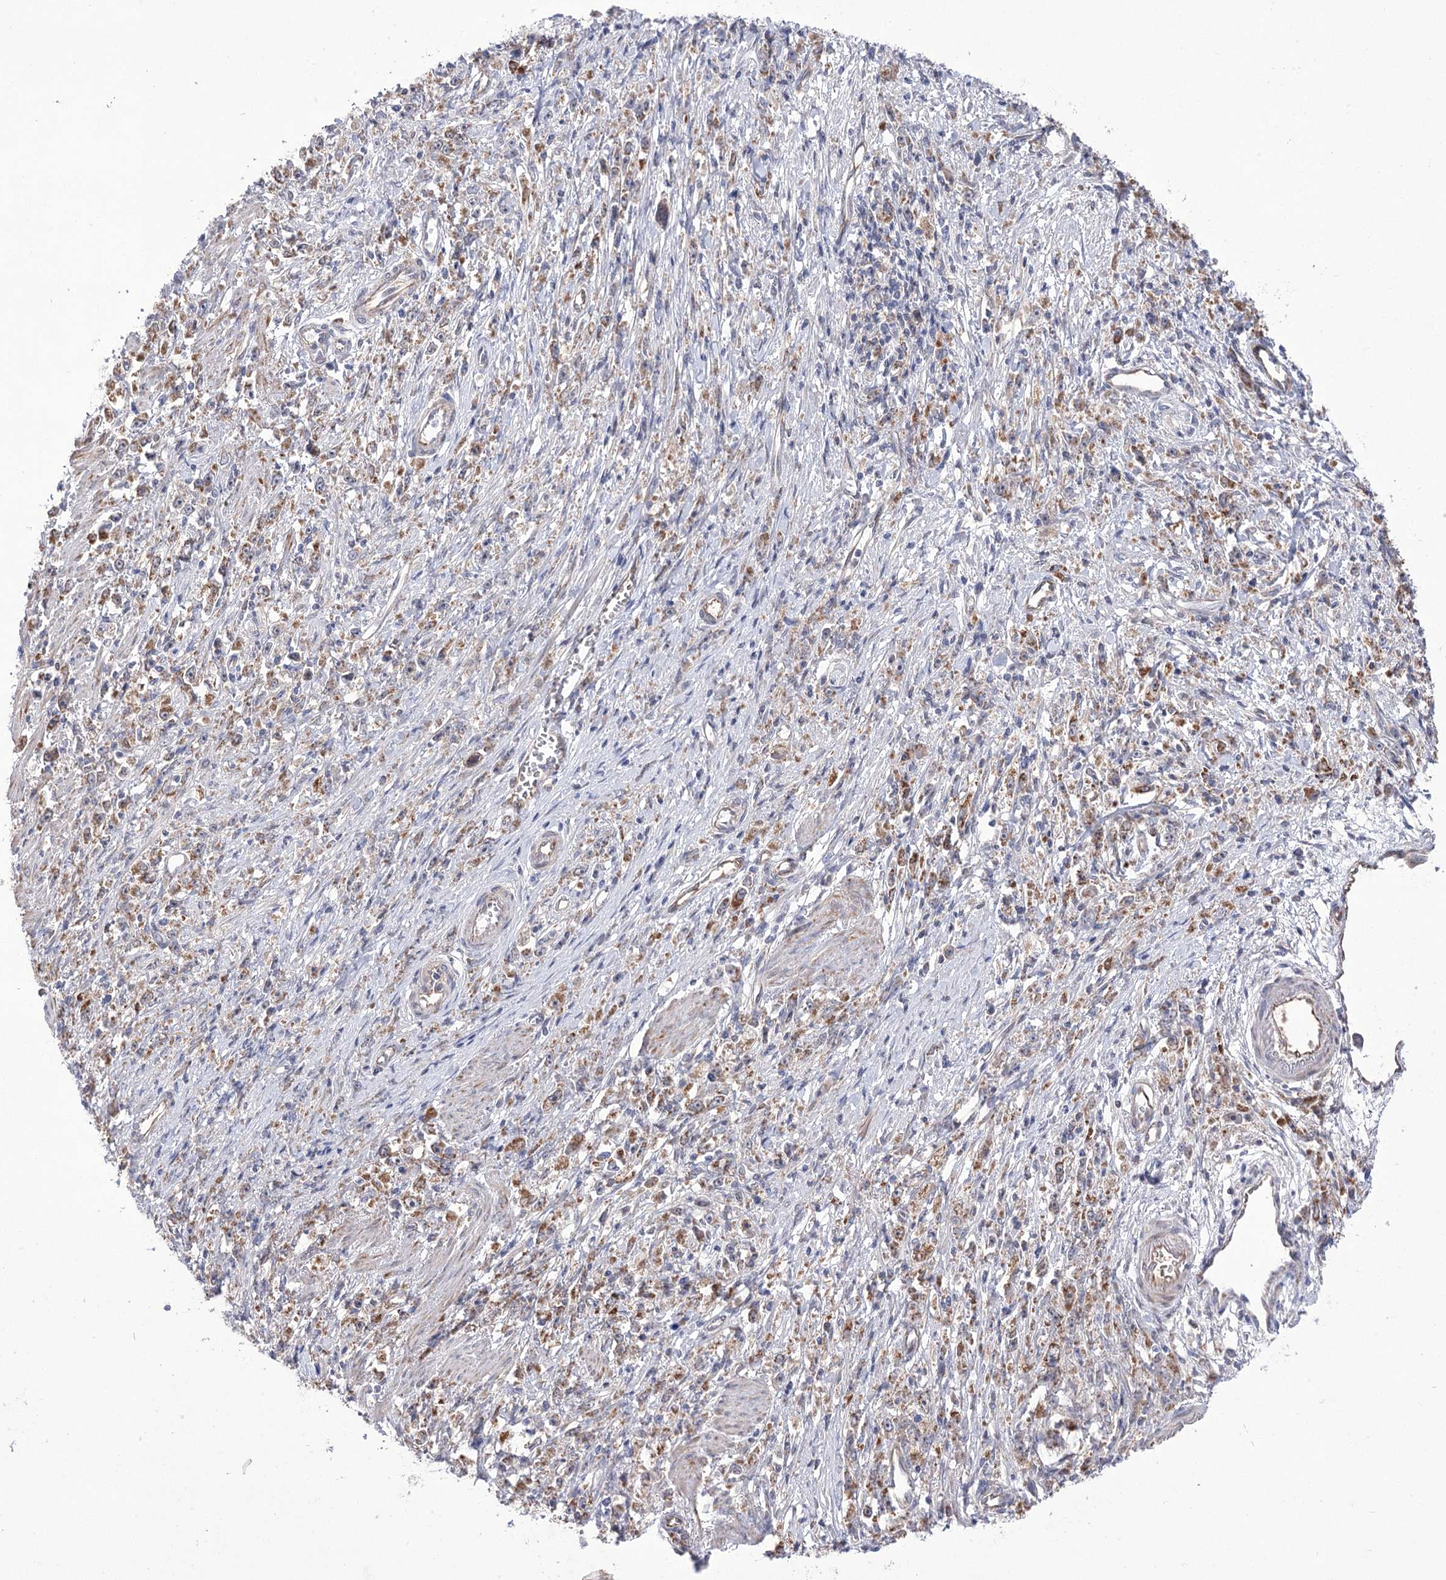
{"staining": {"intensity": "moderate", "quantity": ">75%", "location": "cytoplasmic/membranous"}, "tissue": "stomach cancer", "cell_type": "Tumor cells", "image_type": "cancer", "snomed": [{"axis": "morphology", "description": "Adenocarcinoma, NOS"}, {"axis": "topography", "description": "Stomach"}], "caption": "Tumor cells display moderate cytoplasmic/membranous positivity in approximately >75% of cells in stomach adenocarcinoma. The staining was performed using DAB, with brown indicating positive protein expression. Nuclei are stained blue with hematoxylin.", "gene": "ECHDC3", "patient": {"sex": "female", "age": 59}}